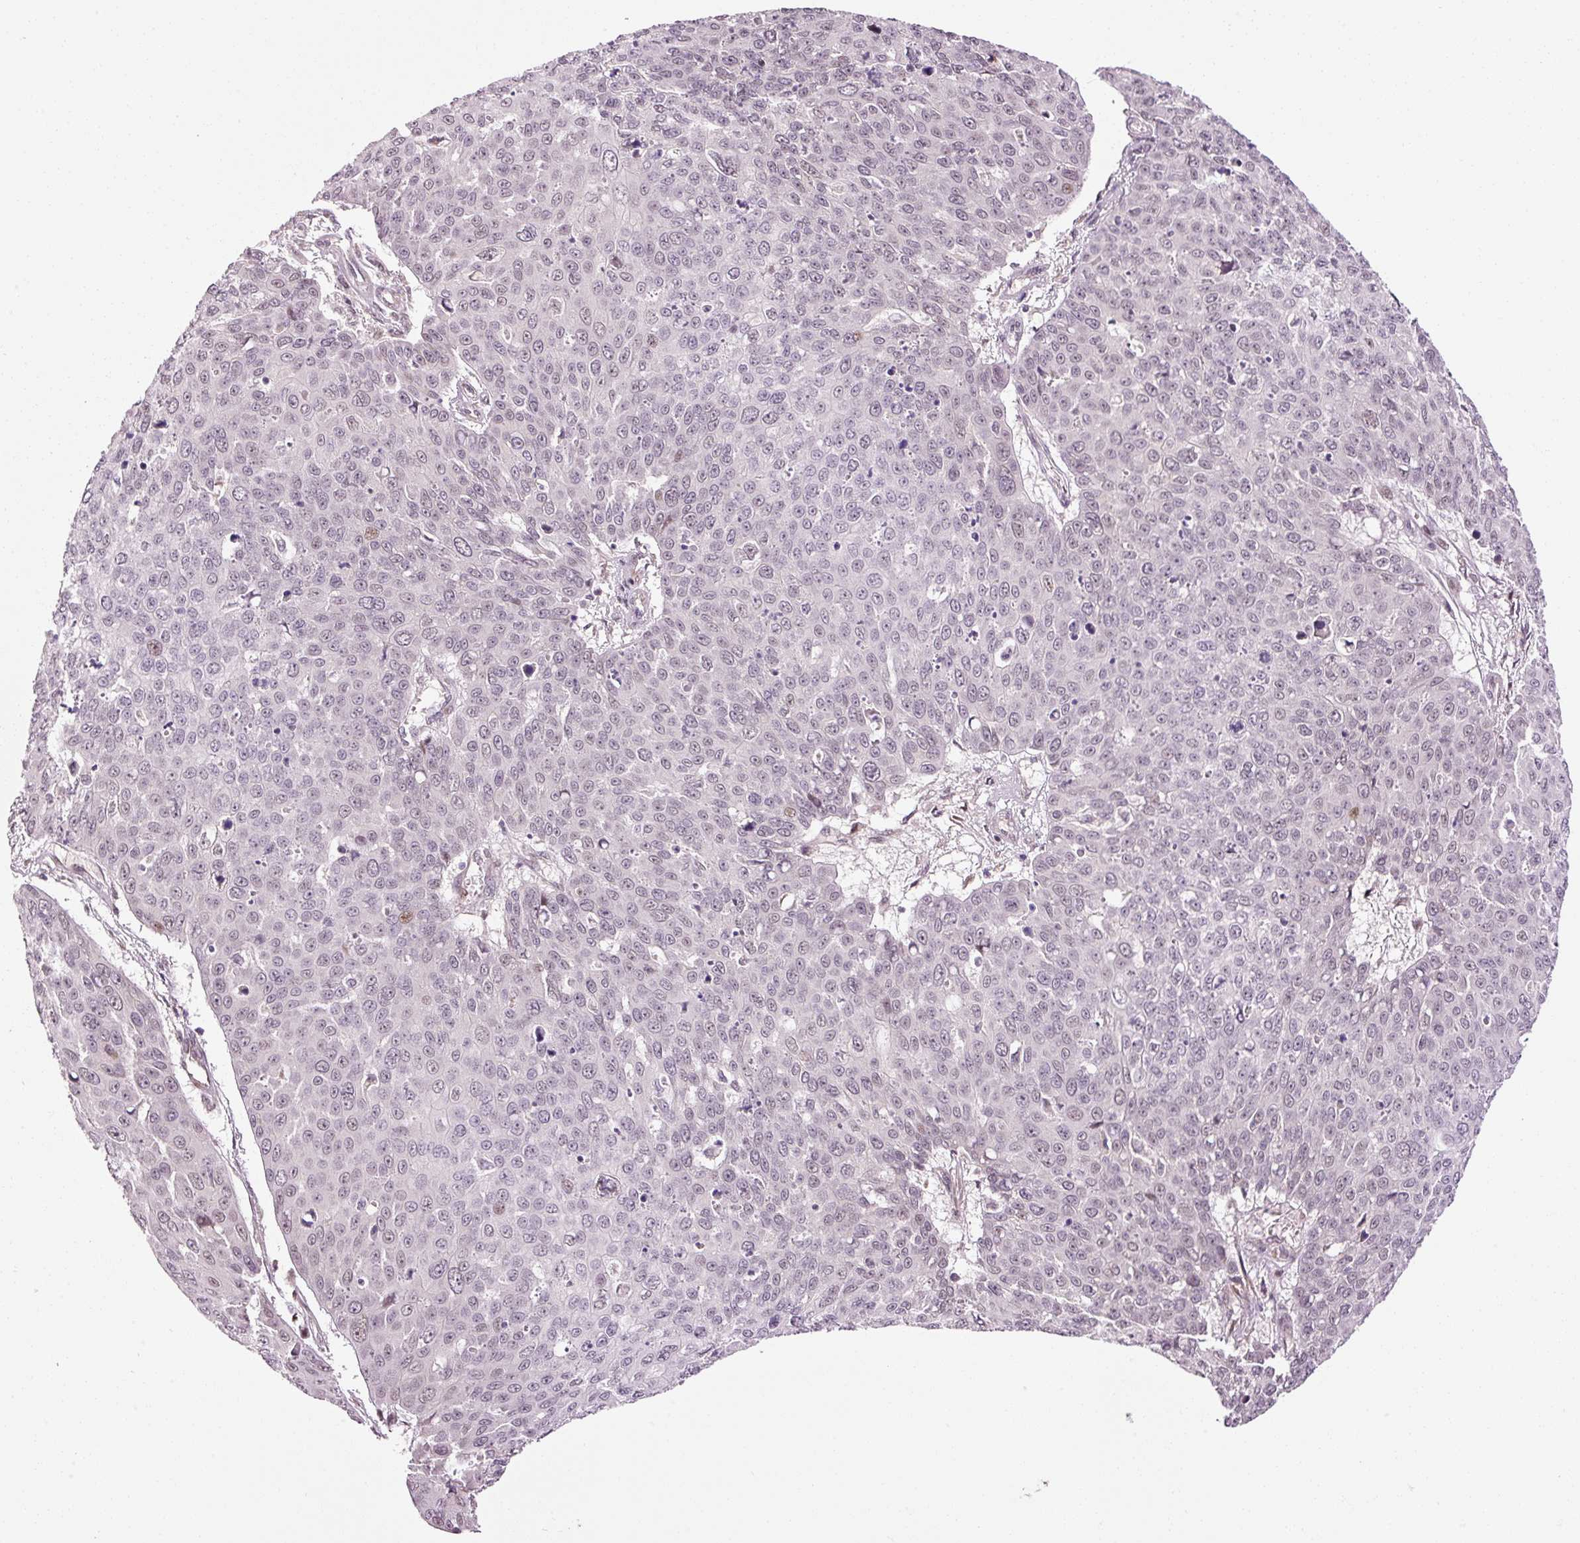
{"staining": {"intensity": "negative", "quantity": "none", "location": "none"}, "tissue": "skin cancer", "cell_type": "Tumor cells", "image_type": "cancer", "snomed": [{"axis": "morphology", "description": "Squamous cell carcinoma, NOS"}, {"axis": "topography", "description": "Skin"}], "caption": "IHC of skin squamous cell carcinoma displays no positivity in tumor cells. (Immunohistochemistry, brightfield microscopy, high magnification).", "gene": "ANKRD20A1", "patient": {"sex": "male", "age": 71}}